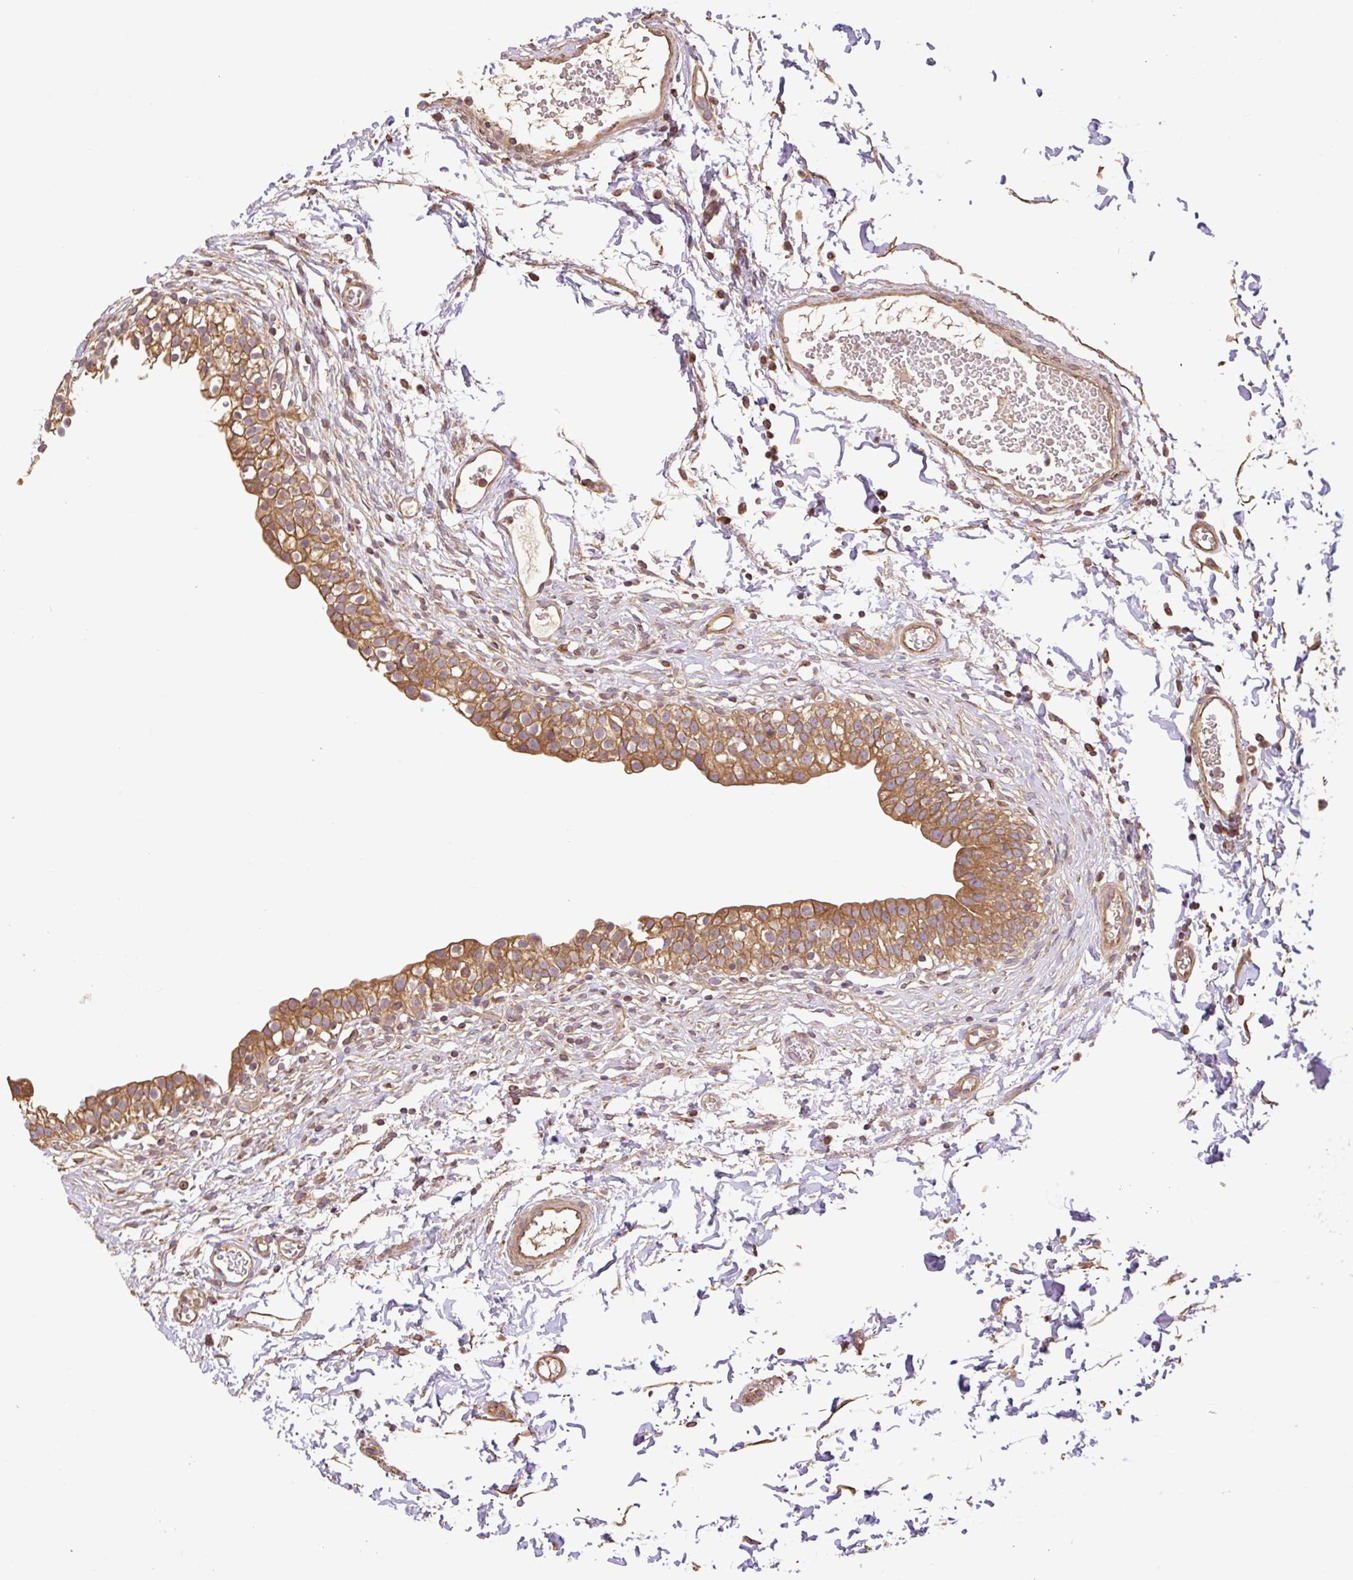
{"staining": {"intensity": "moderate", "quantity": ">75%", "location": "cytoplasmic/membranous"}, "tissue": "urinary bladder", "cell_type": "Urothelial cells", "image_type": "normal", "snomed": [{"axis": "morphology", "description": "Normal tissue, NOS"}, {"axis": "topography", "description": "Urinary bladder"}, {"axis": "topography", "description": "Peripheral nerve tissue"}], "caption": "This image reveals unremarkable urinary bladder stained with immunohistochemistry (IHC) to label a protein in brown. The cytoplasmic/membranous of urothelial cells show moderate positivity for the protein. Nuclei are counter-stained blue.", "gene": "DESI1", "patient": {"sex": "male", "age": 55}}